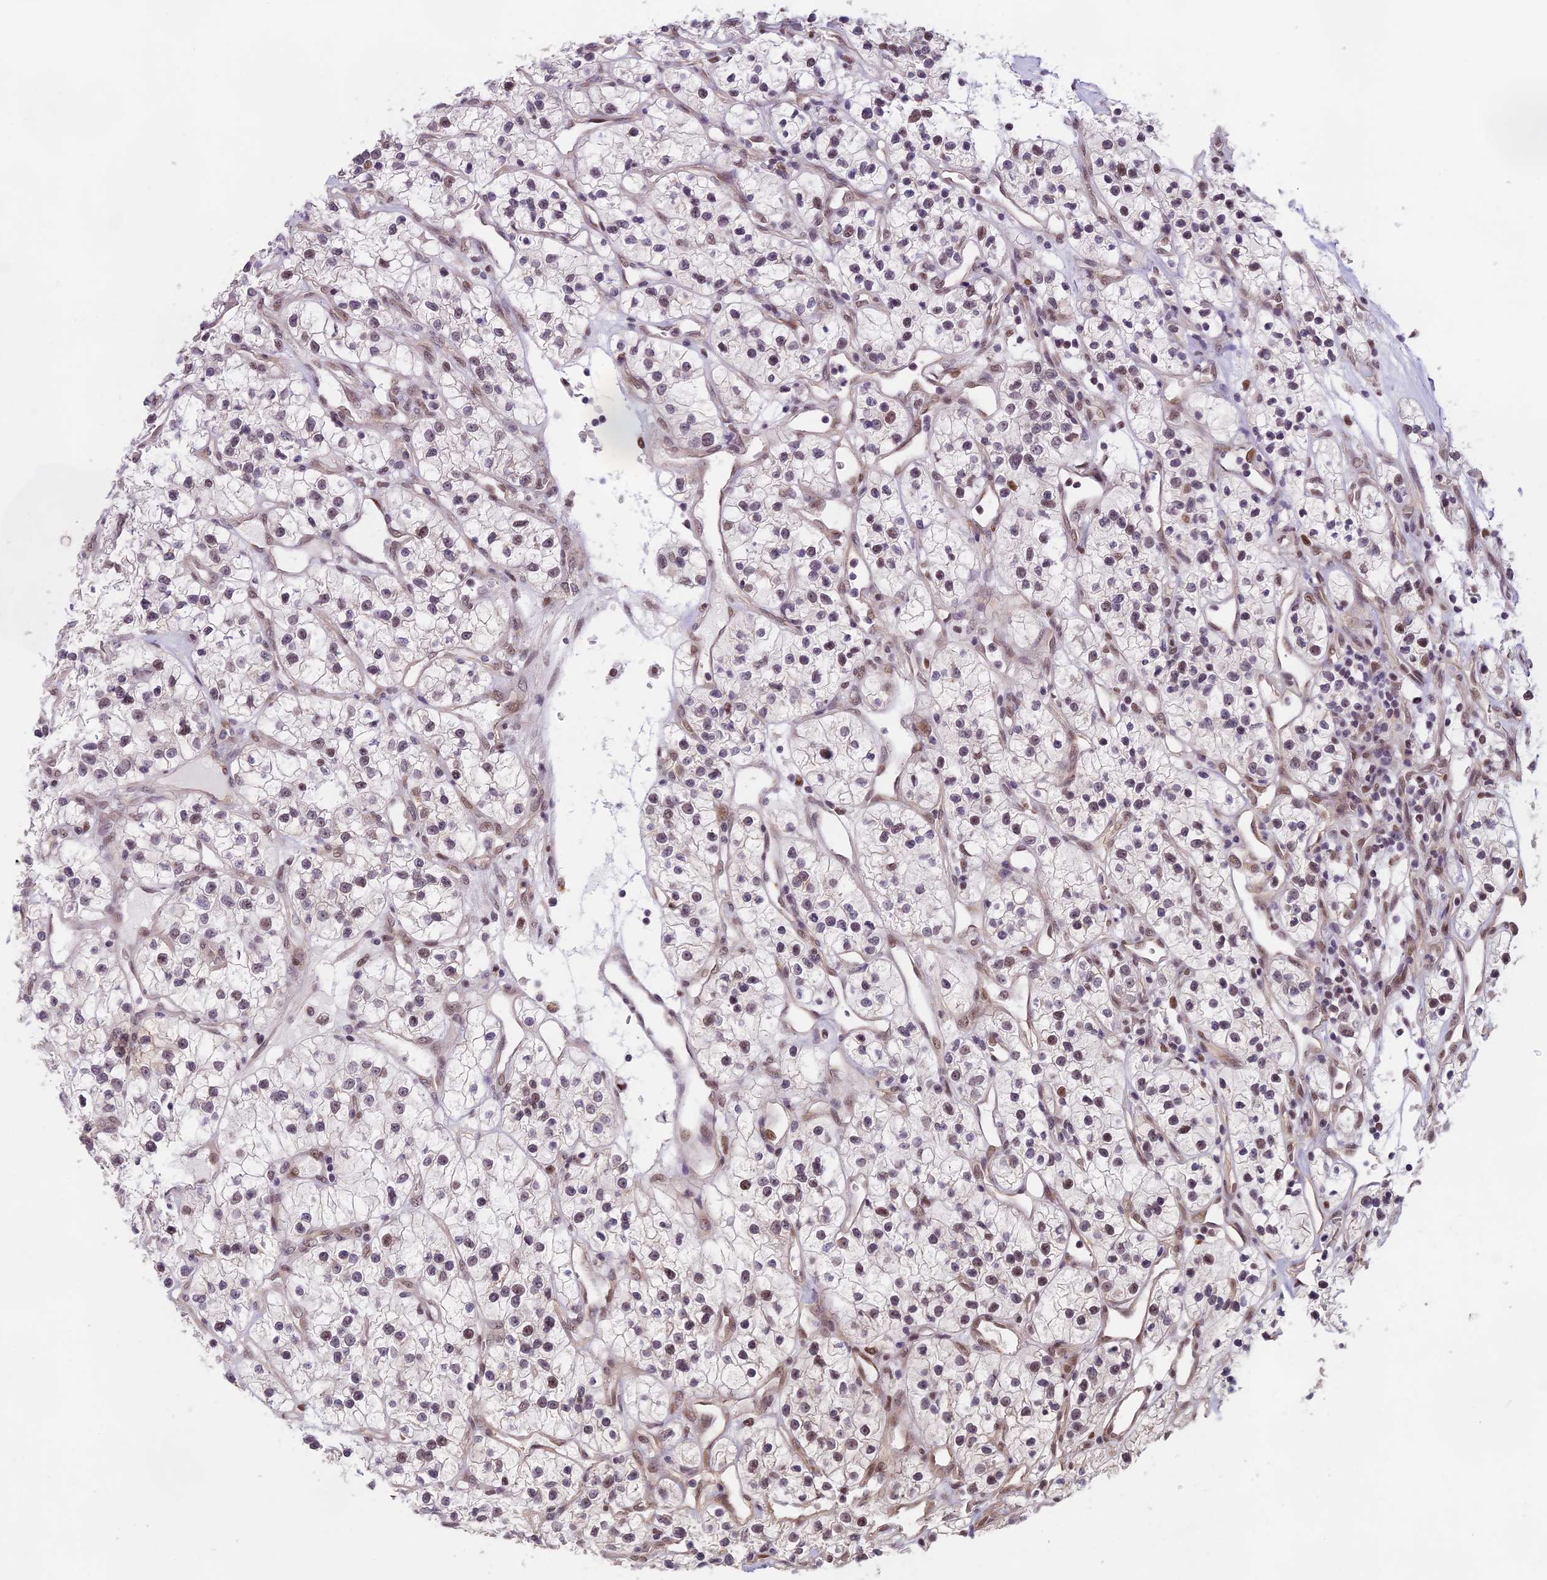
{"staining": {"intensity": "weak", "quantity": "<25%", "location": "nuclear"}, "tissue": "renal cancer", "cell_type": "Tumor cells", "image_type": "cancer", "snomed": [{"axis": "morphology", "description": "Adenocarcinoma, NOS"}, {"axis": "topography", "description": "Kidney"}], "caption": "DAB (3,3'-diaminobenzidine) immunohistochemical staining of human renal adenocarcinoma shows no significant staining in tumor cells.", "gene": "MORF4L1", "patient": {"sex": "female", "age": 57}}